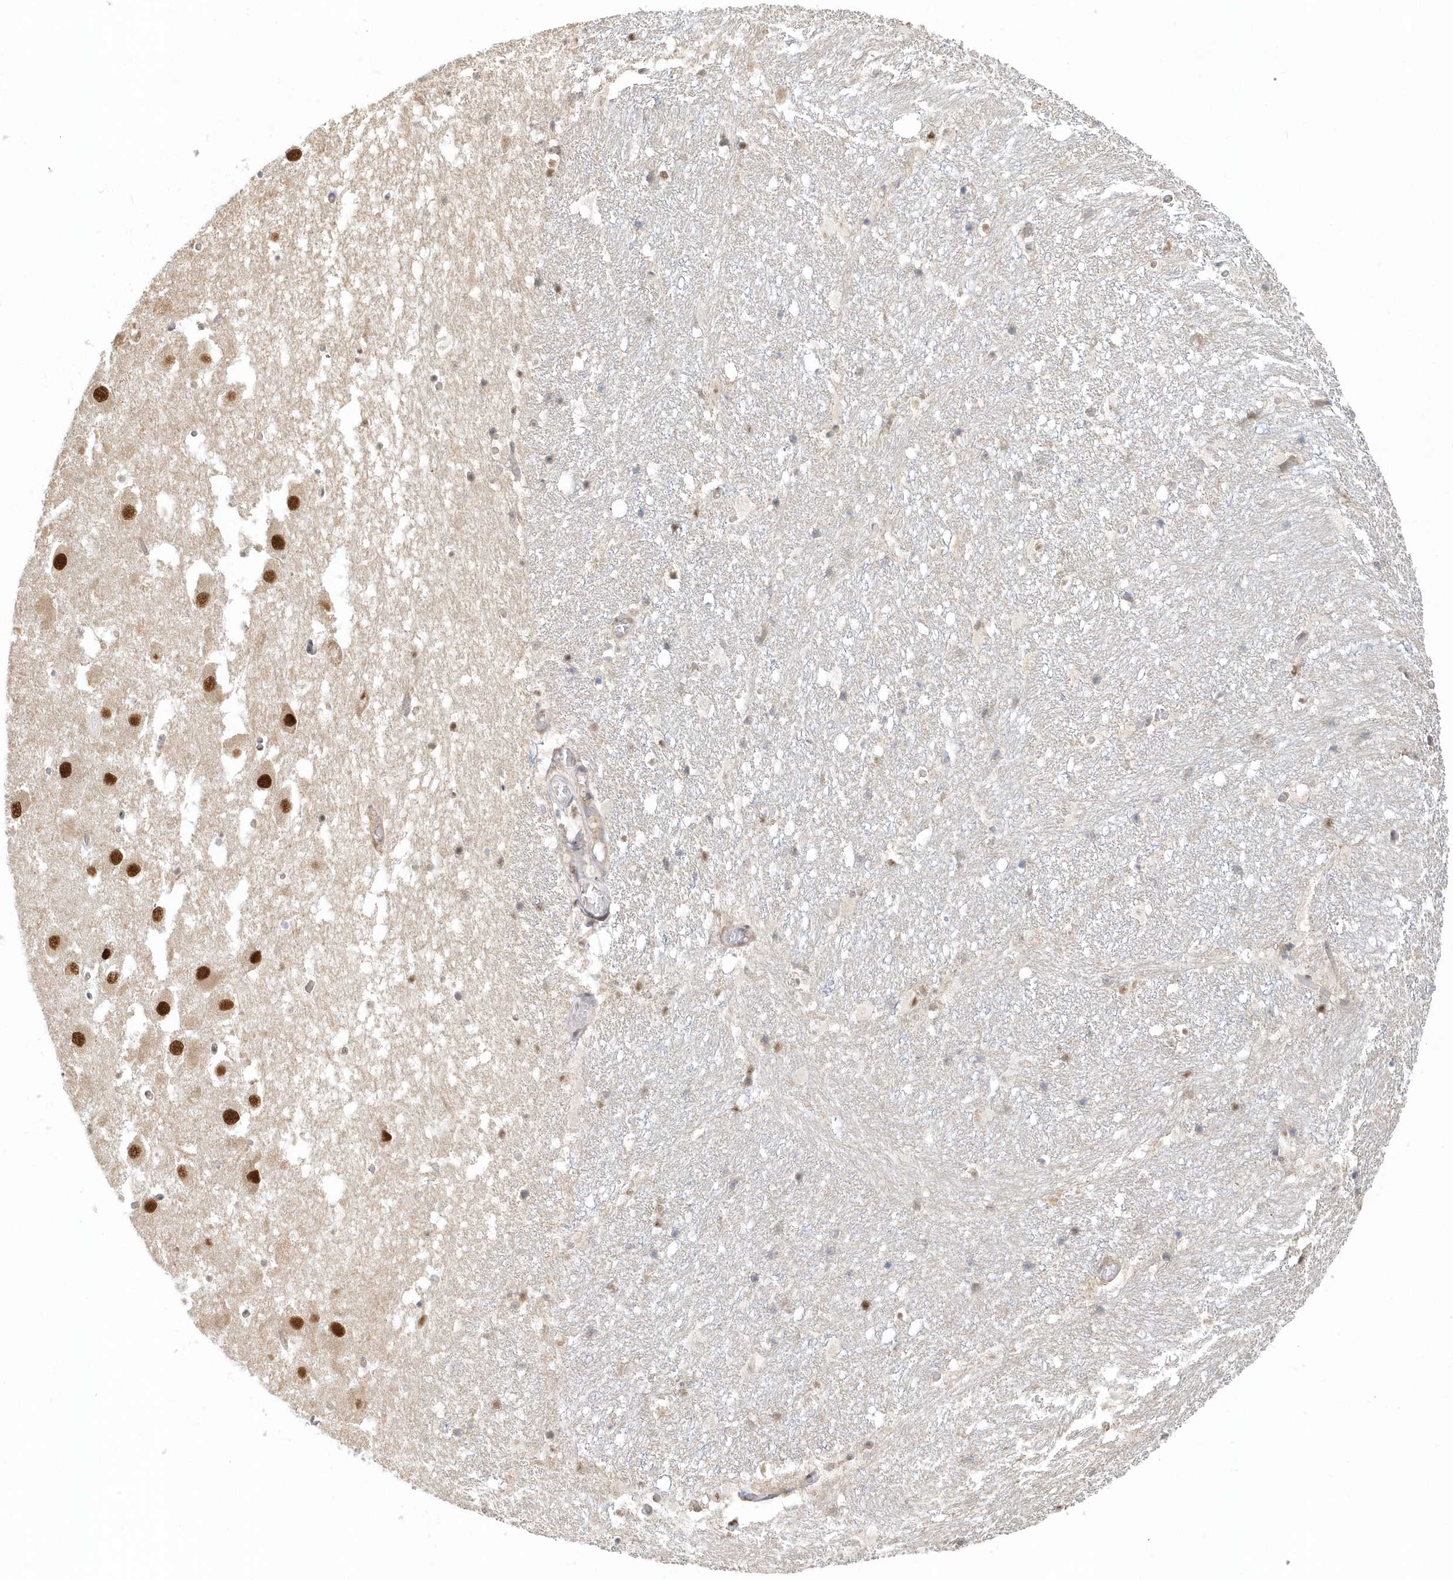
{"staining": {"intensity": "moderate", "quantity": "<25%", "location": "nuclear"}, "tissue": "hippocampus", "cell_type": "Glial cells", "image_type": "normal", "snomed": [{"axis": "morphology", "description": "Normal tissue, NOS"}, {"axis": "topography", "description": "Hippocampus"}], "caption": "Immunohistochemical staining of unremarkable human hippocampus reveals moderate nuclear protein expression in approximately <25% of glial cells. The staining was performed using DAB (3,3'-diaminobenzidine) to visualize the protein expression in brown, while the nuclei were stained in blue with hematoxylin (Magnification: 20x).", "gene": "PSMD6", "patient": {"sex": "female", "age": 52}}